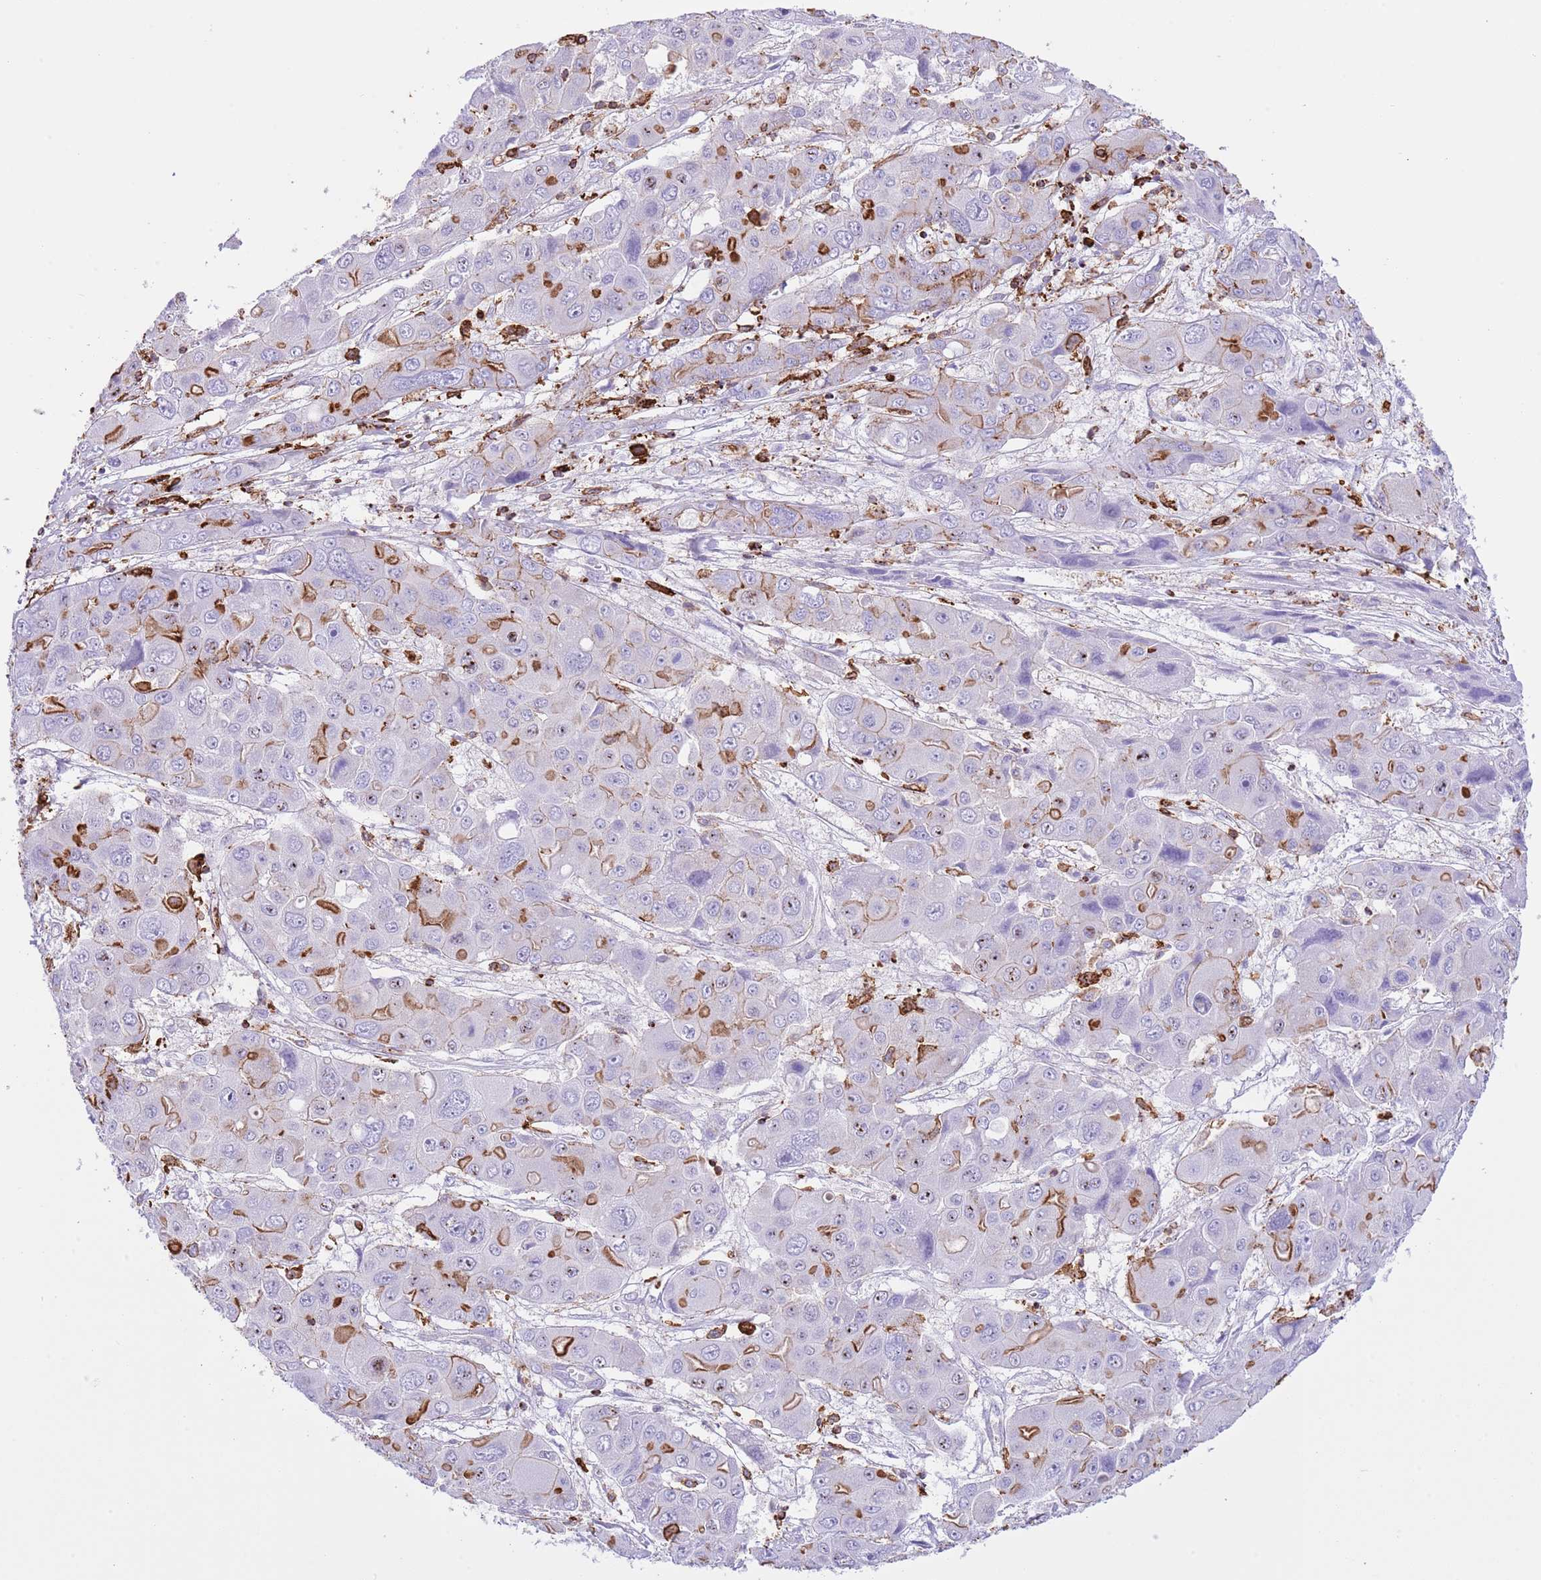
{"staining": {"intensity": "moderate", "quantity": "<25%", "location": "cytoplasmic/membranous"}, "tissue": "liver cancer", "cell_type": "Tumor cells", "image_type": "cancer", "snomed": [{"axis": "morphology", "description": "Cholangiocarcinoma"}, {"axis": "topography", "description": "Liver"}], "caption": "Immunohistochemical staining of human cholangiocarcinoma (liver) exhibits low levels of moderate cytoplasmic/membranous protein expression in about <25% of tumor cells.", "gene": "EFHD2", "patient": {"sex": "male", "age": 67}}